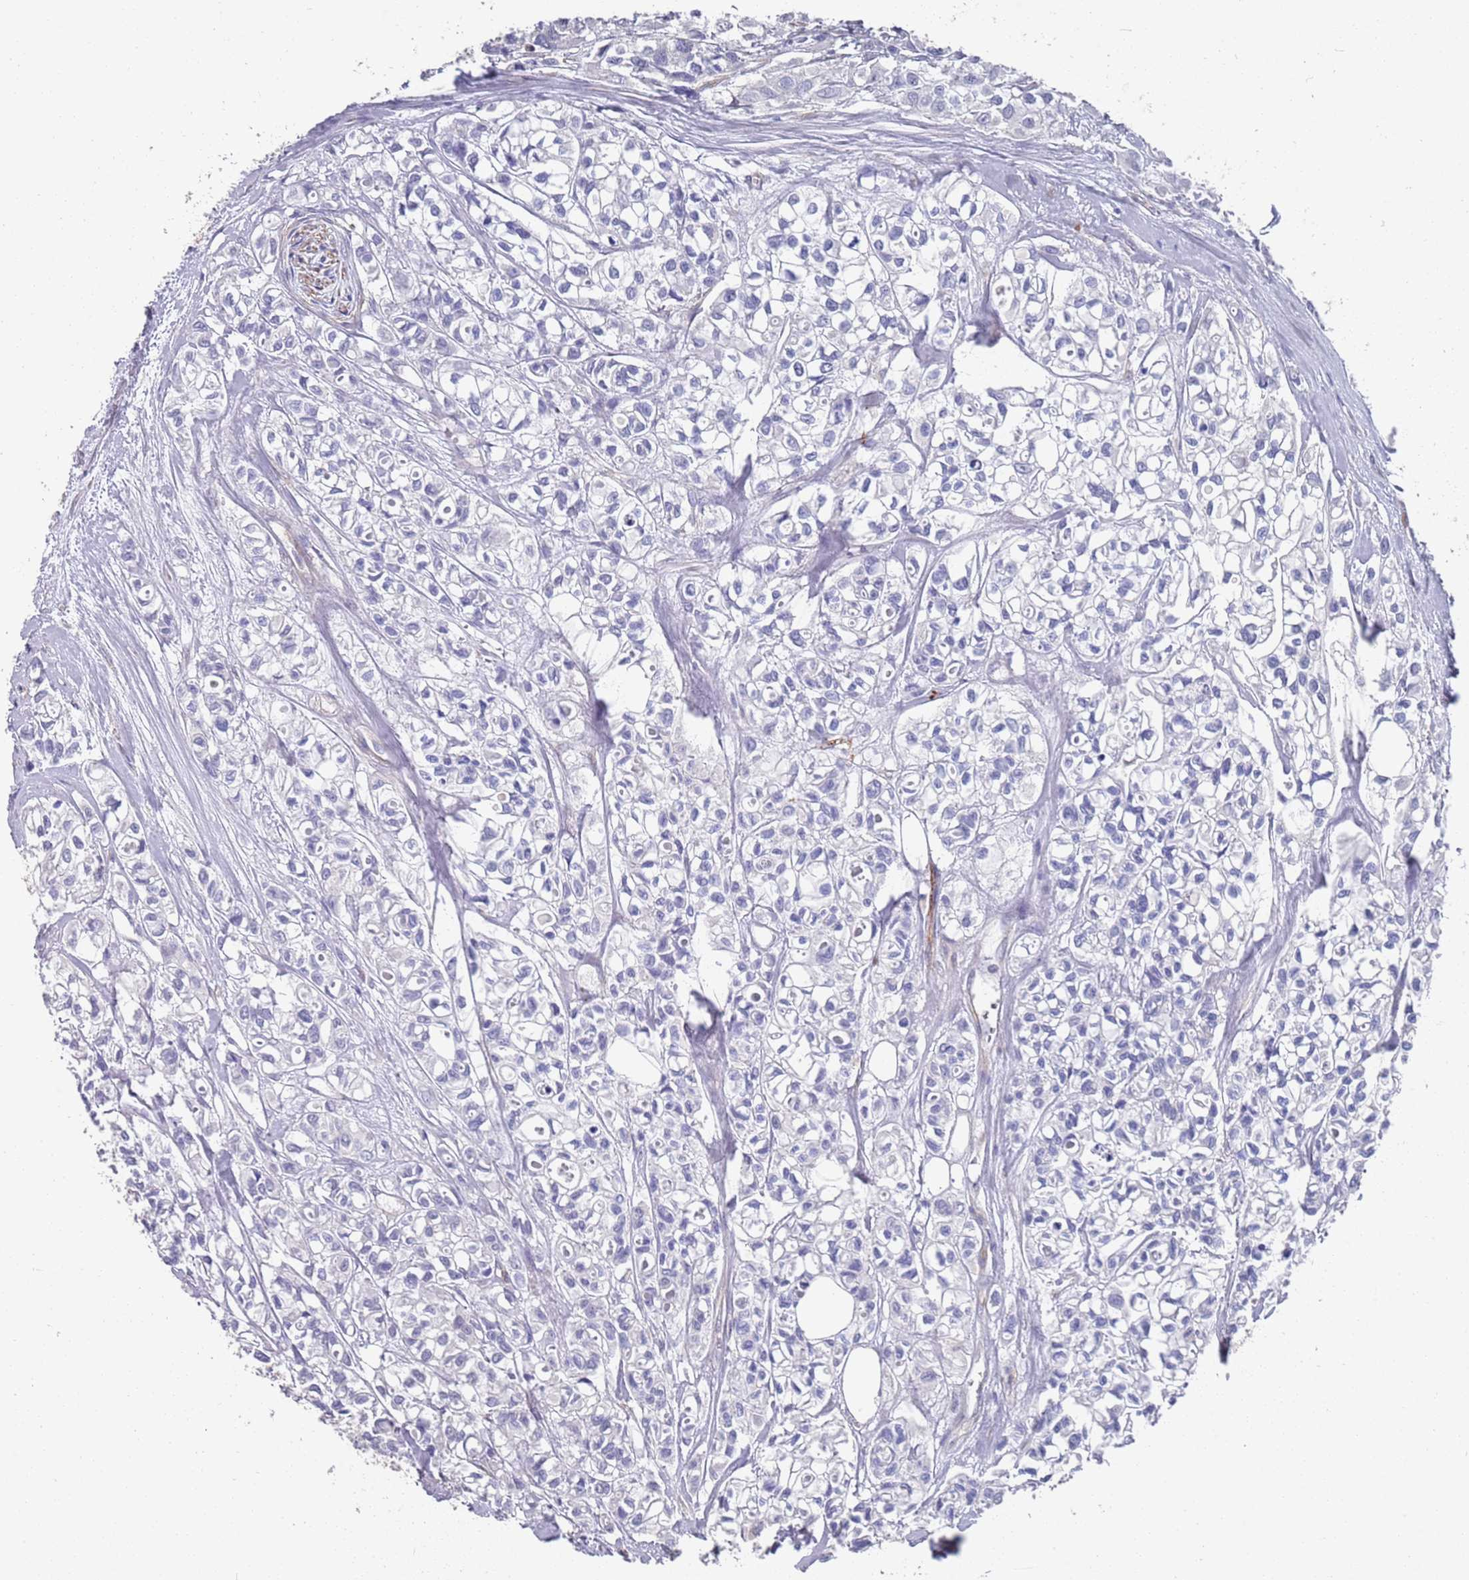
{"staining": {"intensity": "negative", "quantity": "none", "location": "none"}, "tissue": "urothelial cancer", "cell_type": "Tumor cells", "image_type": "cancer", "snomed": [{"axis": "morphology", "description": "Urothelial carcinoma, High grade"}, {"axis": "topography", "description": "Urinary bladder"}], "caption": "Human urothelial cancer stained for a protein using immunohistochemistry (IHC) shows no expression in tumor cells.", "gene": "ANK2", "patient": {"sex": "male", "age": 67}}